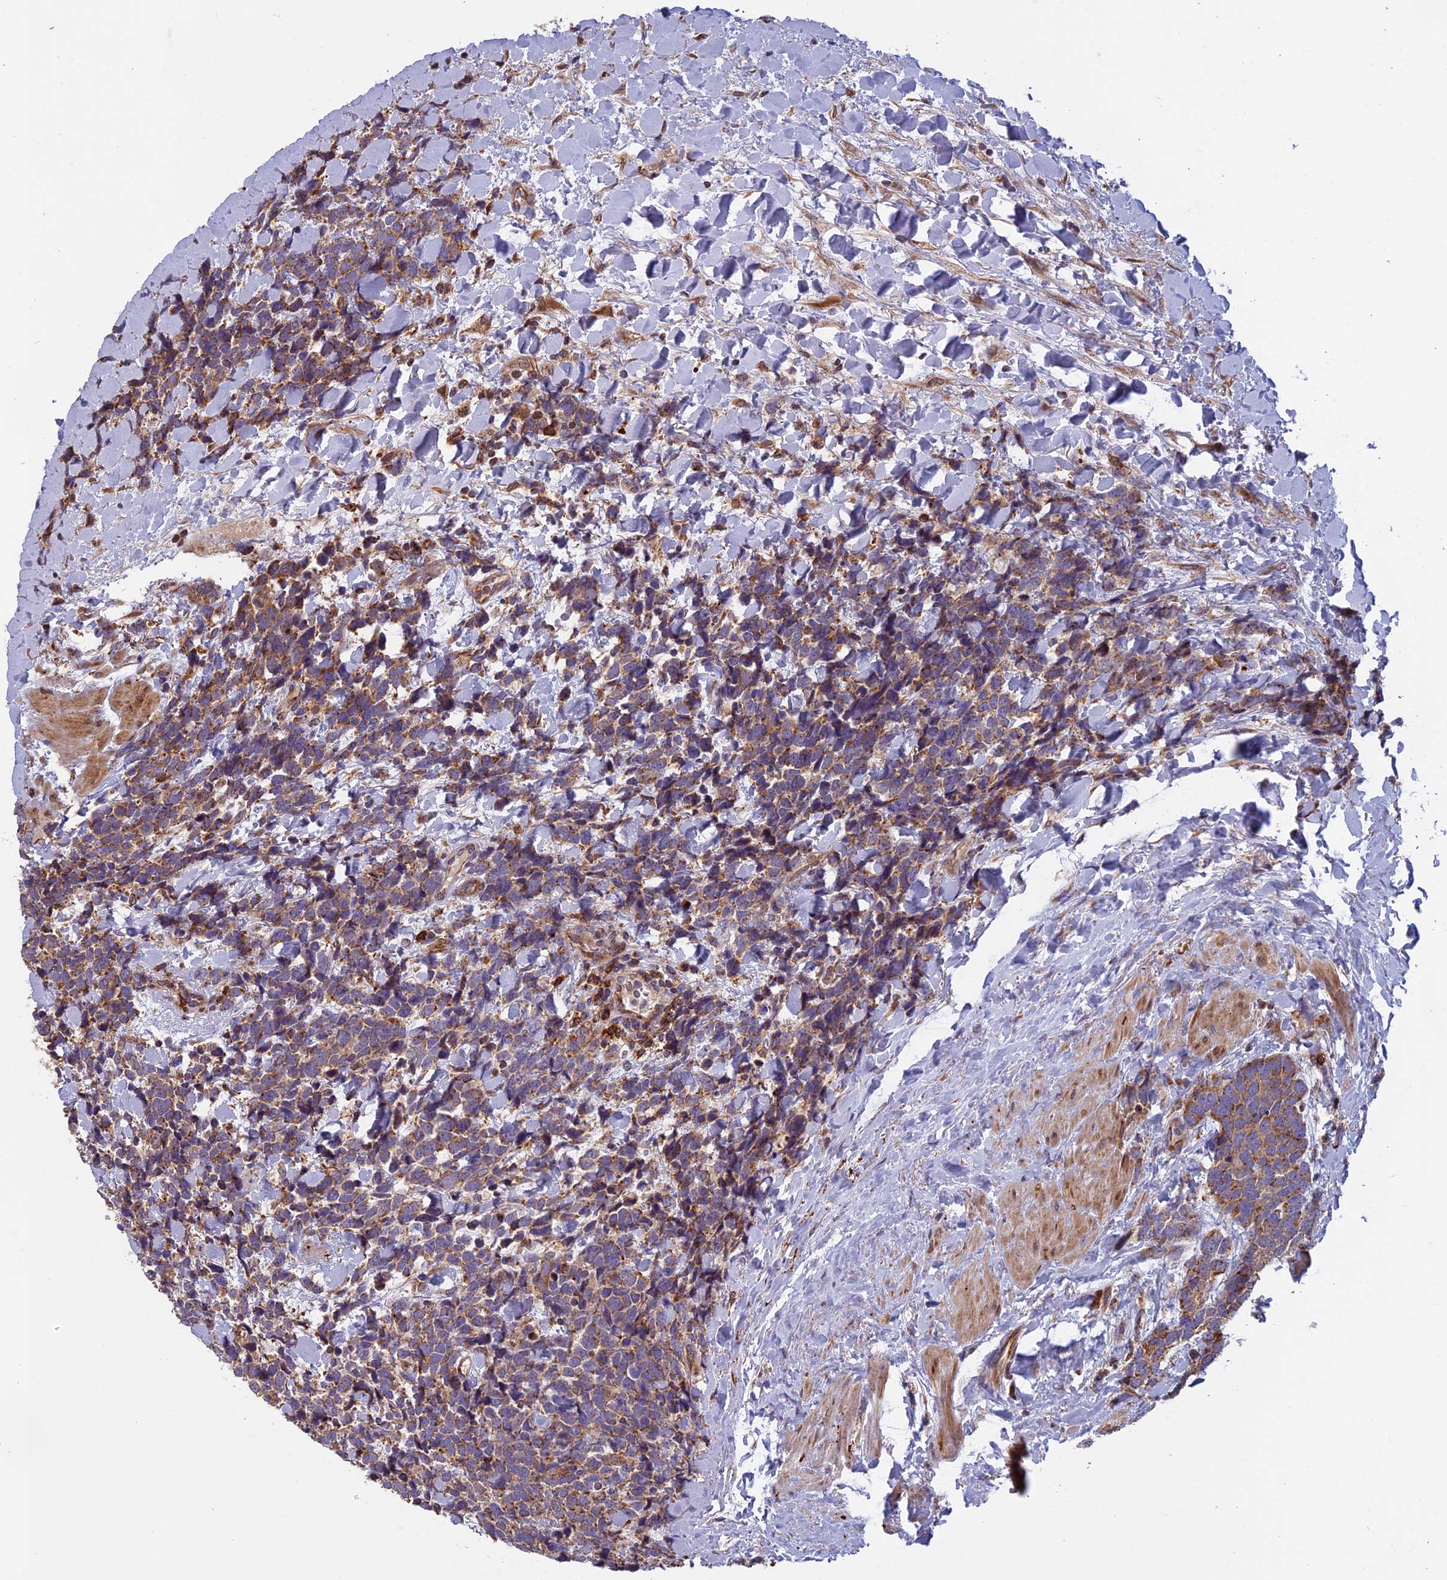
{"staining": {"intensity": "moderate", "quantity": ">75%", "location": "cytoplasmic/membranous"}, "tissue": "urothelial cancer", "cell_type": "Tumor cells", "image_type": "cancer", "snomed": [{"axis": "morphology", "description": "Urothelial carcinoma, High grade"}, {"axis": "topography", "description": "Urinary bladder"}], "caption": "Immunohistochemistry photomicrograph of human urothelial carcinoma (high-grade) stained for a protein (brown), which shows medium levels of moderate cytoplasmic/membranous staining in approximately >75% of tumor cells.", "gene": "EDAR", "patient": {"sex": "female", "age": 82}}